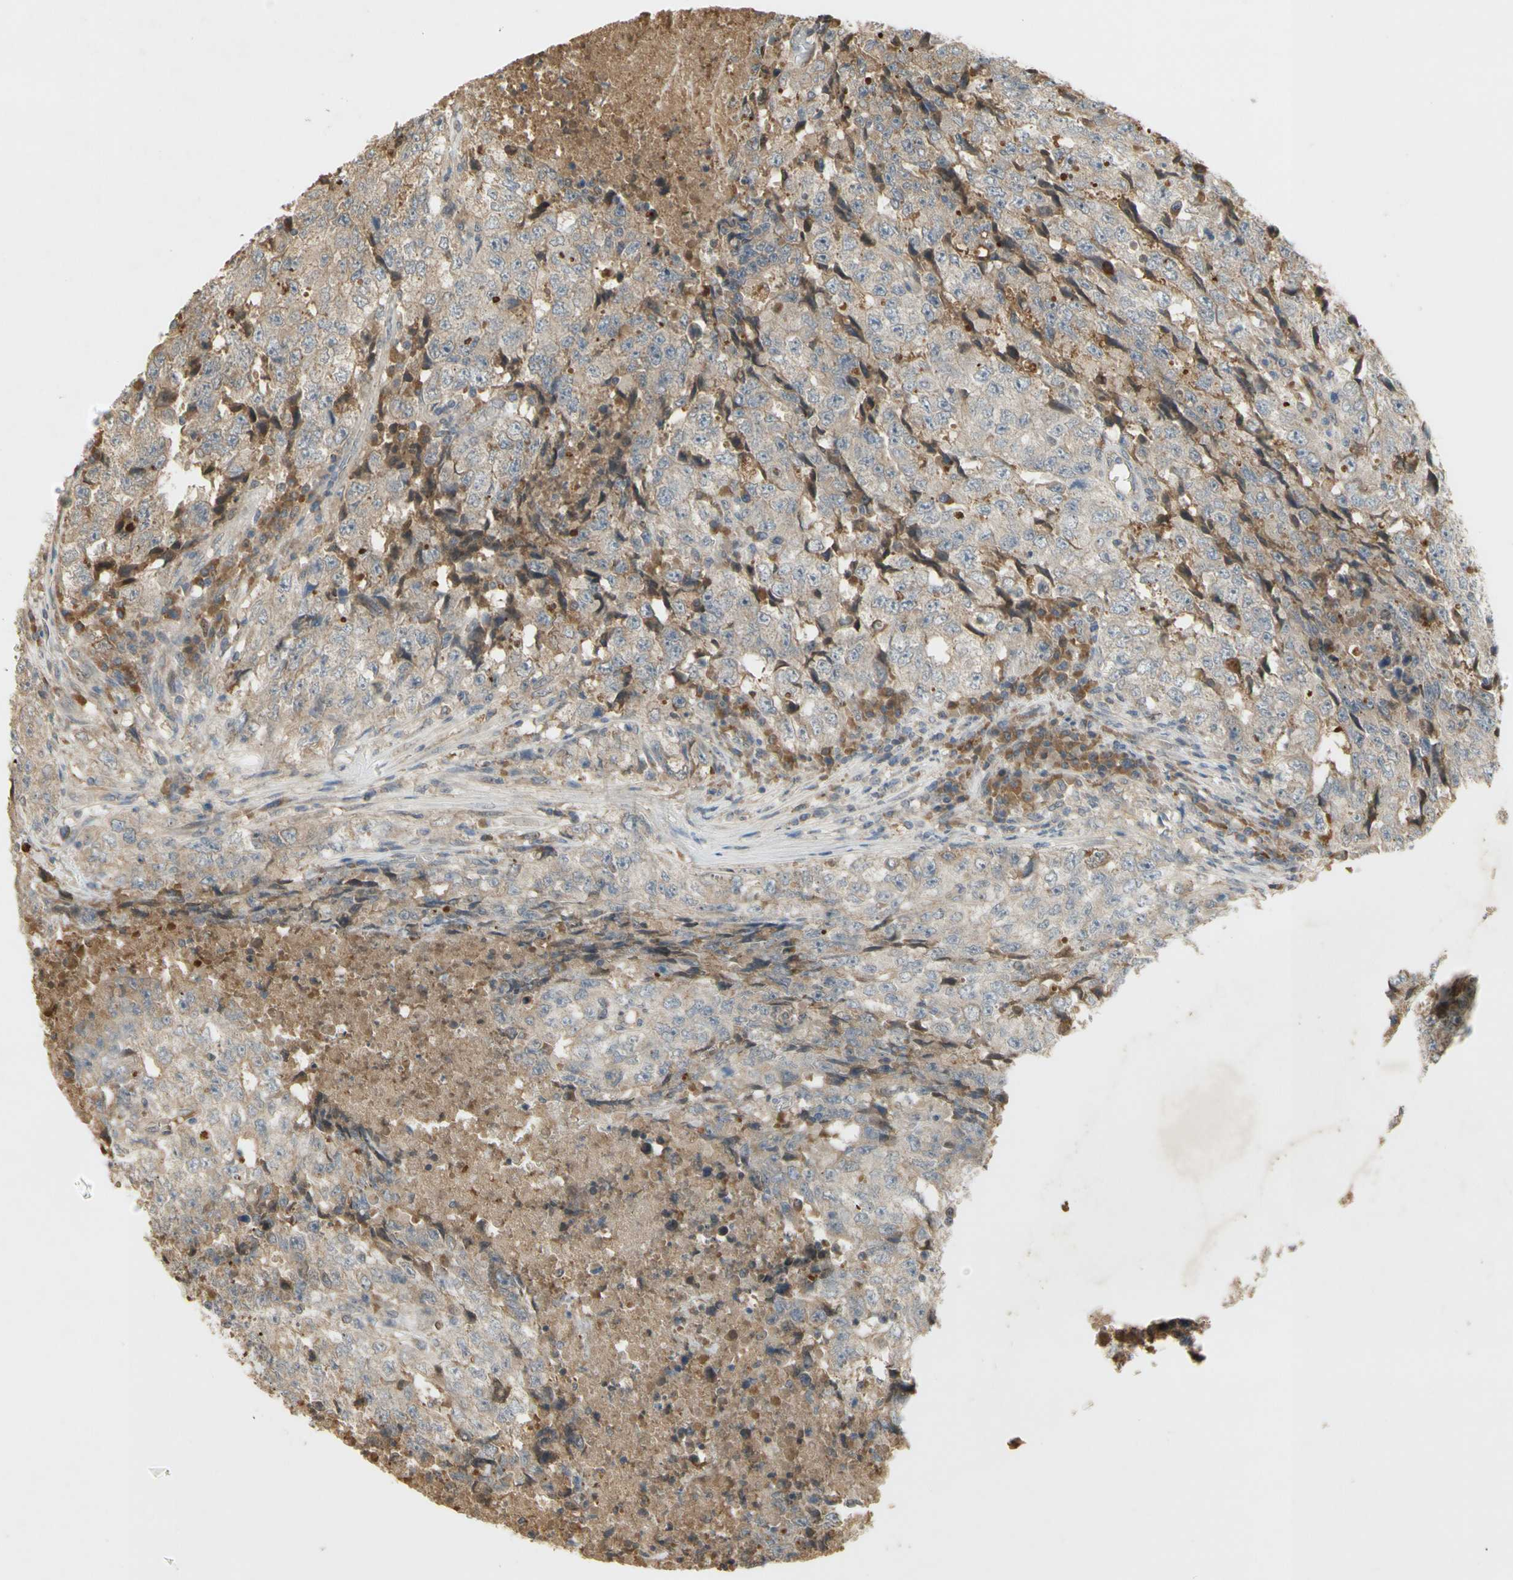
{"staining": {"intensity": "weak", "quantity": "25%-75%", "location": "cytoplasmic/membranous"}, "tissue": "testis cancer", "cell_type": "Tumor cells", "image_type": "cancer", "snomed": [{"axis": "morphology", "description": "Necrosis, NOS"}, {"axis": "morphology", "description": "Carcinoma, Embryonal, NOS"}, {"axis": "topography", "description": "Testis"}], "caption": "High-power microscopy captured an immunohistochemistry histopathology image of testis cancer (embryonal carcinoma), revealing weak cytoplasmic/membranous positivity in about 25%-75% of tumor cells. Immunohistochemistry (ihc) stains the protein of interest in brown and the nuclei are stained blue.", "gene": "NRG4", "patient": {"sex": "male", "age": 19}}